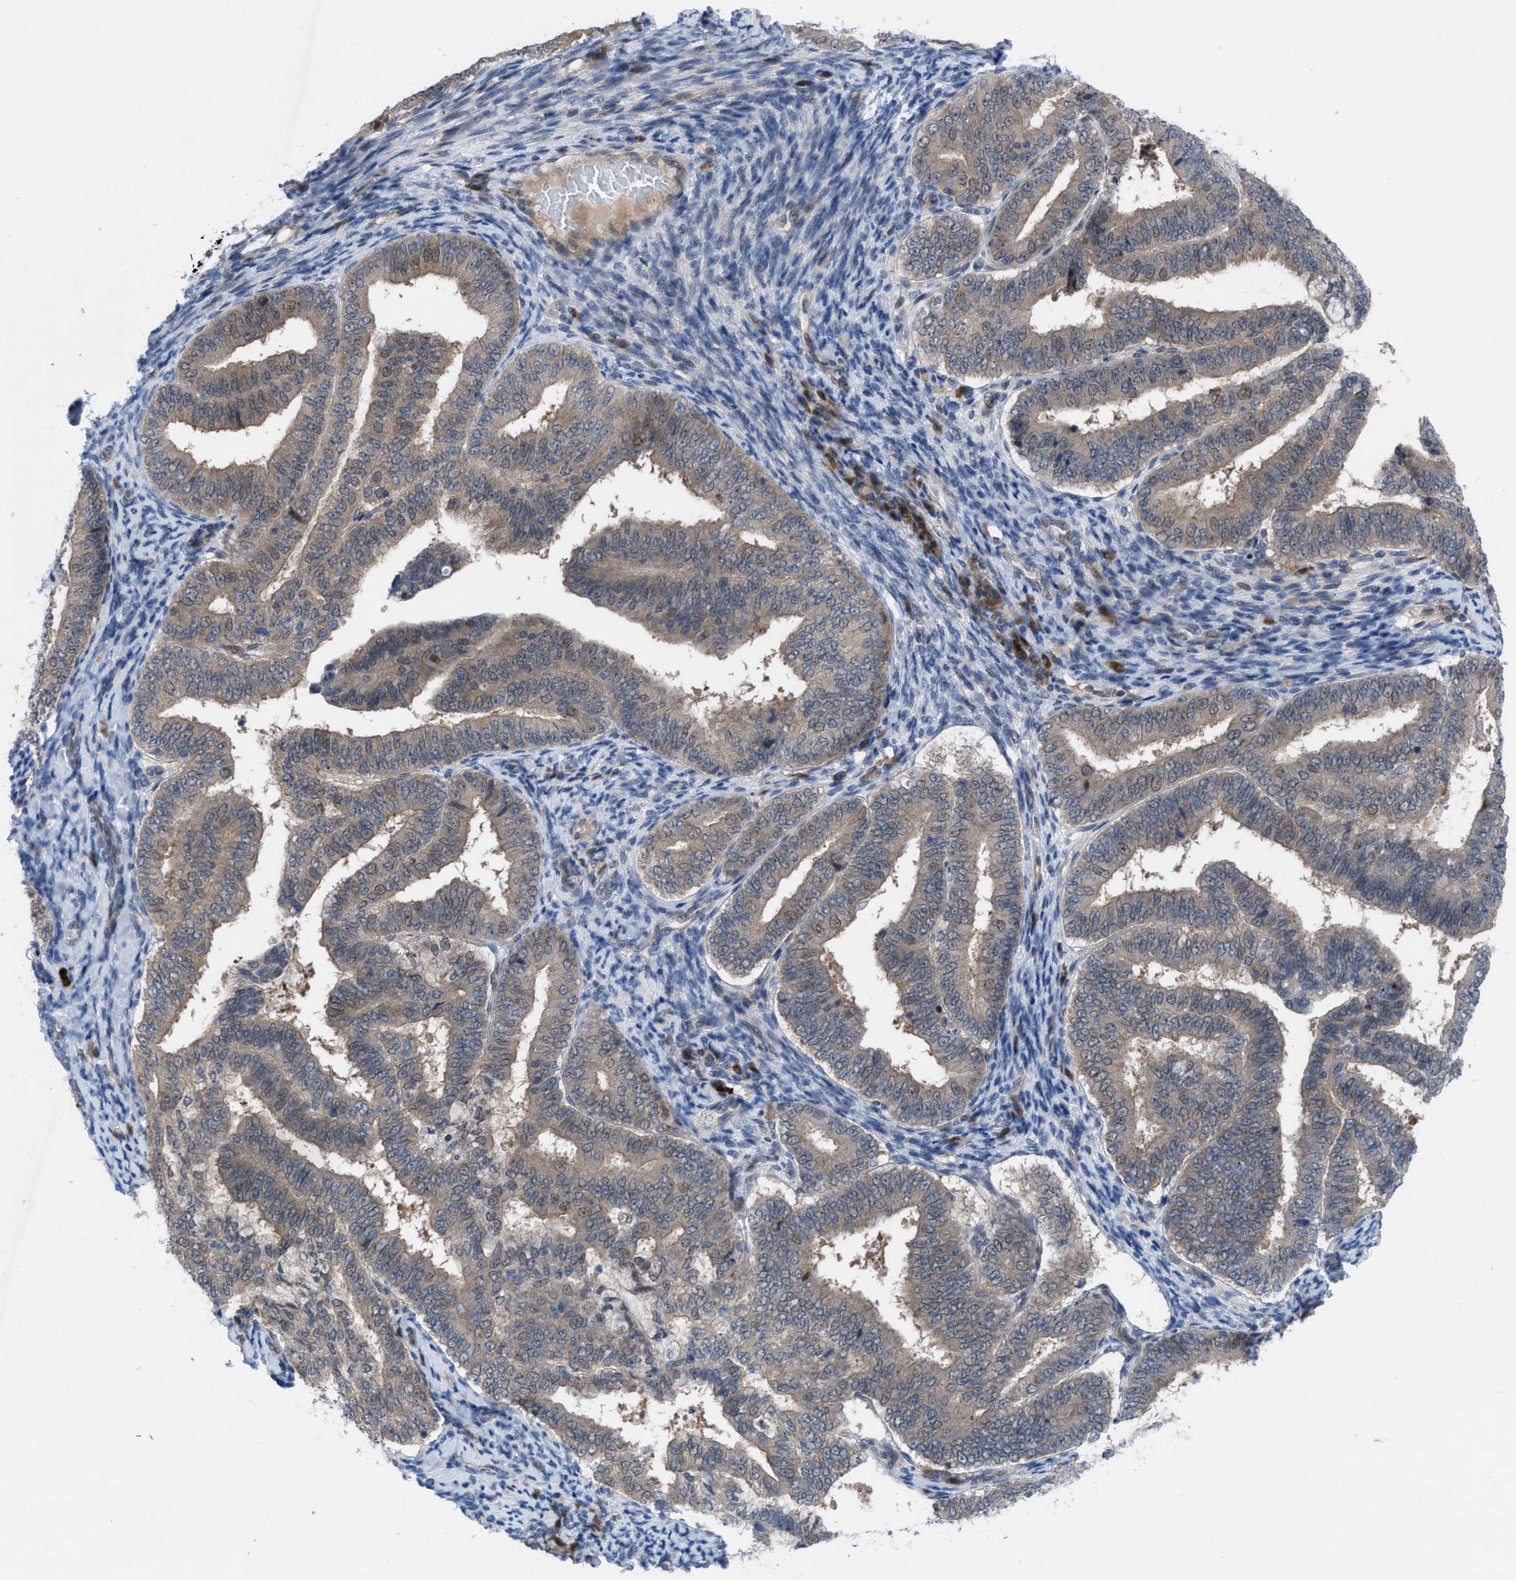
{"staining": {"intensity": "weak", "quantity": ">75%", "location": "cytoplasmic/membranous"}, "tissue": "endometrial cancer", "cell_type": "Tumor cells", "image_type": "cancer", "snomed": [{"axis": "morphology", "description": "Adenocarcinoma, NOS"}, {"axis": "topography", "description": "Endometrium"}], "caption": "Brown immunohistochemical staining in human endometrial adenocarcinoma shows weak cytoplasmic/membranous staining in approximately >75% of tumor cells.", "gene": "IL17RE", "patient": {"sex": "female", "age": 63}}